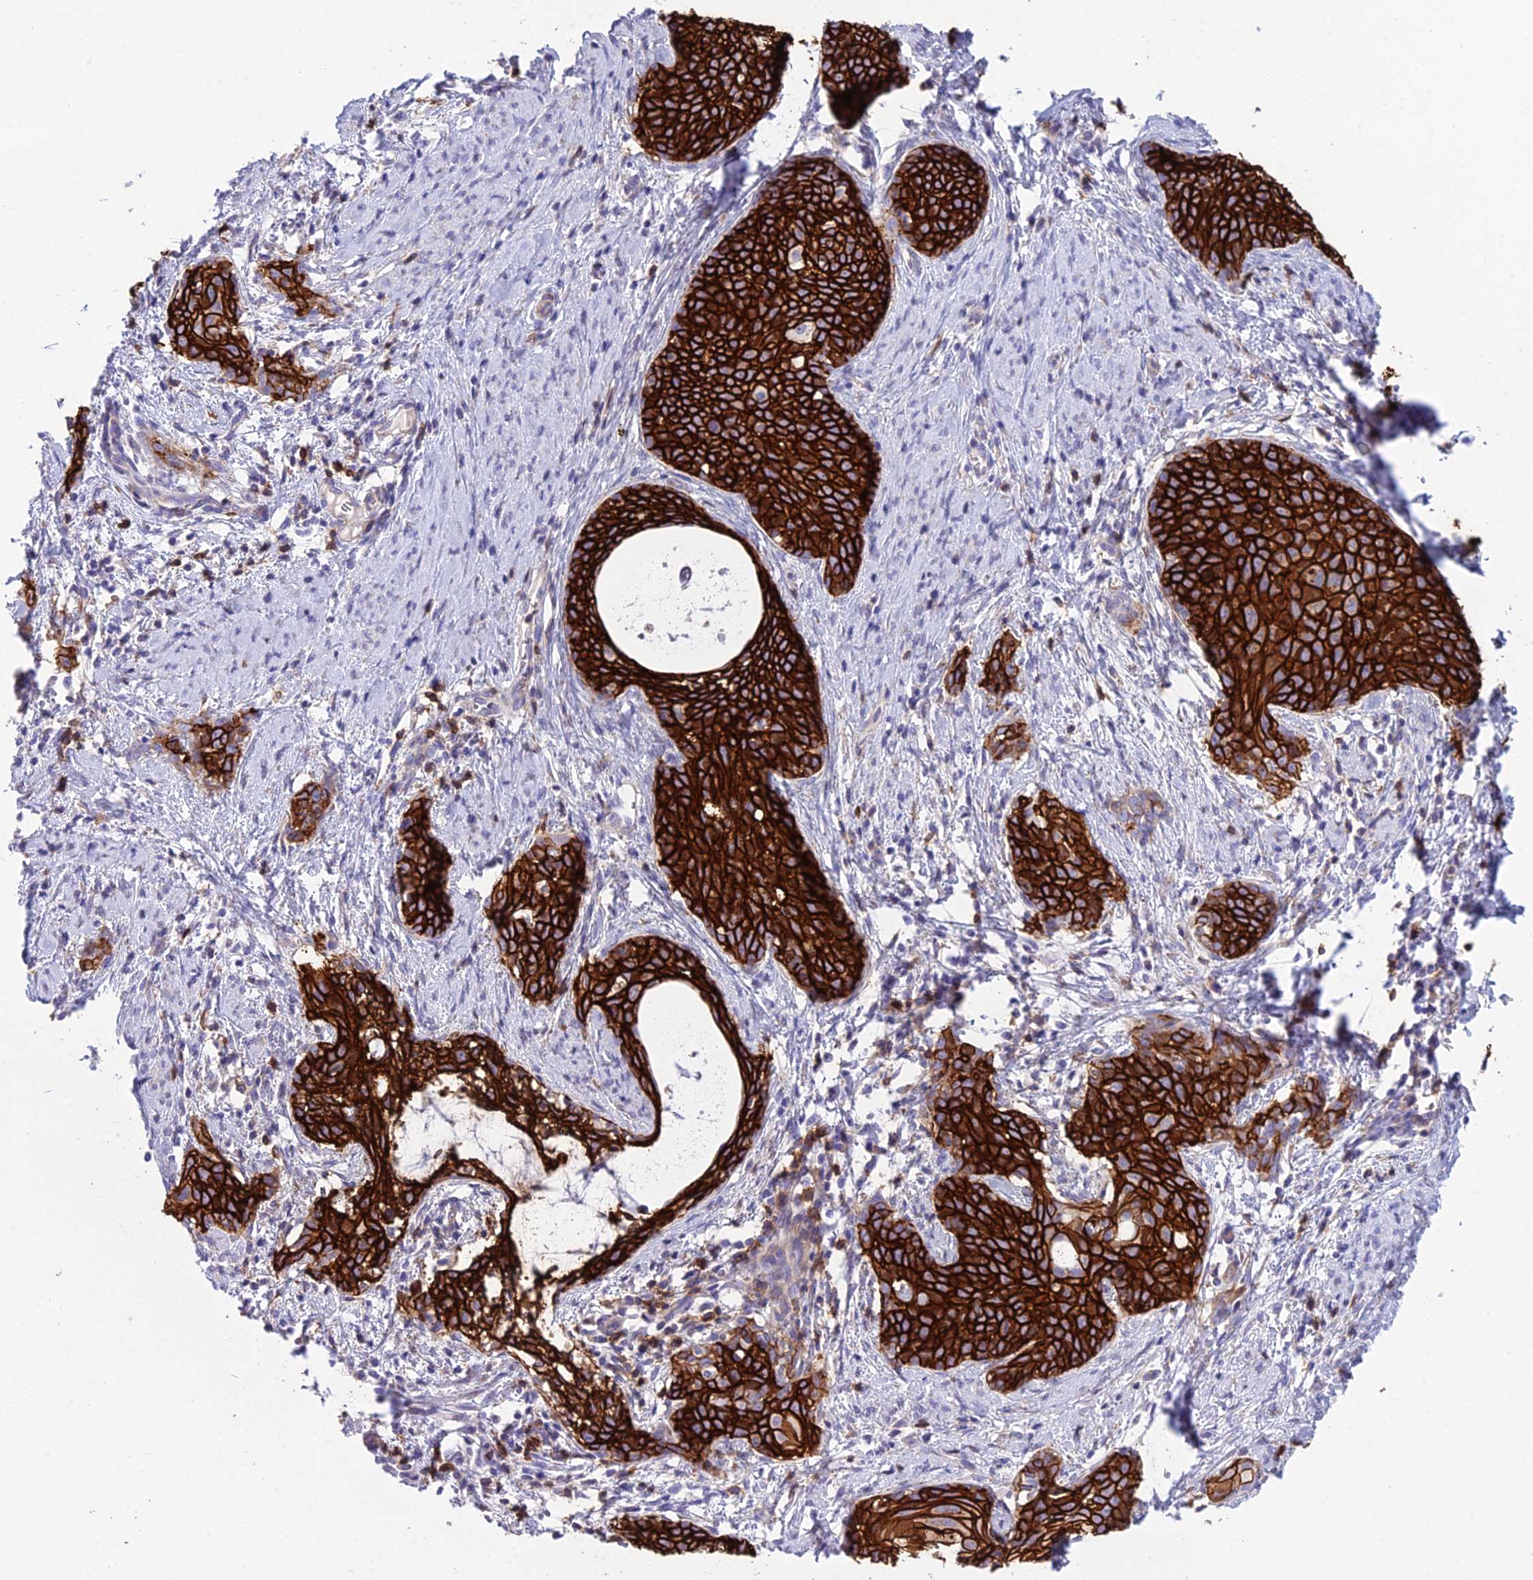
{"staining": {"intensity": "strong", "quantity": ">75%", "location": "cytoplasmic/membranous"}, "tissue": "cervical cancer", "cell_type": "Tumor cells", "image_type": "cancer", "snomed": [{"axis": "morphology", "description": "Squamous cell carcinoma, NOS"}, {"axis": "topography", "description": "Cervix"}], "caption": "Immunohistochemistry (IHC) histopathology image of cervical cancer (squamous cell carcinoma) stained for a protein (brown), which shows high levels of strong cytoplasmic/membranous expression in about >75% of tumor cells.", "gene": "OR1Q1", "patient": {"sex": "female", "age": 52}}